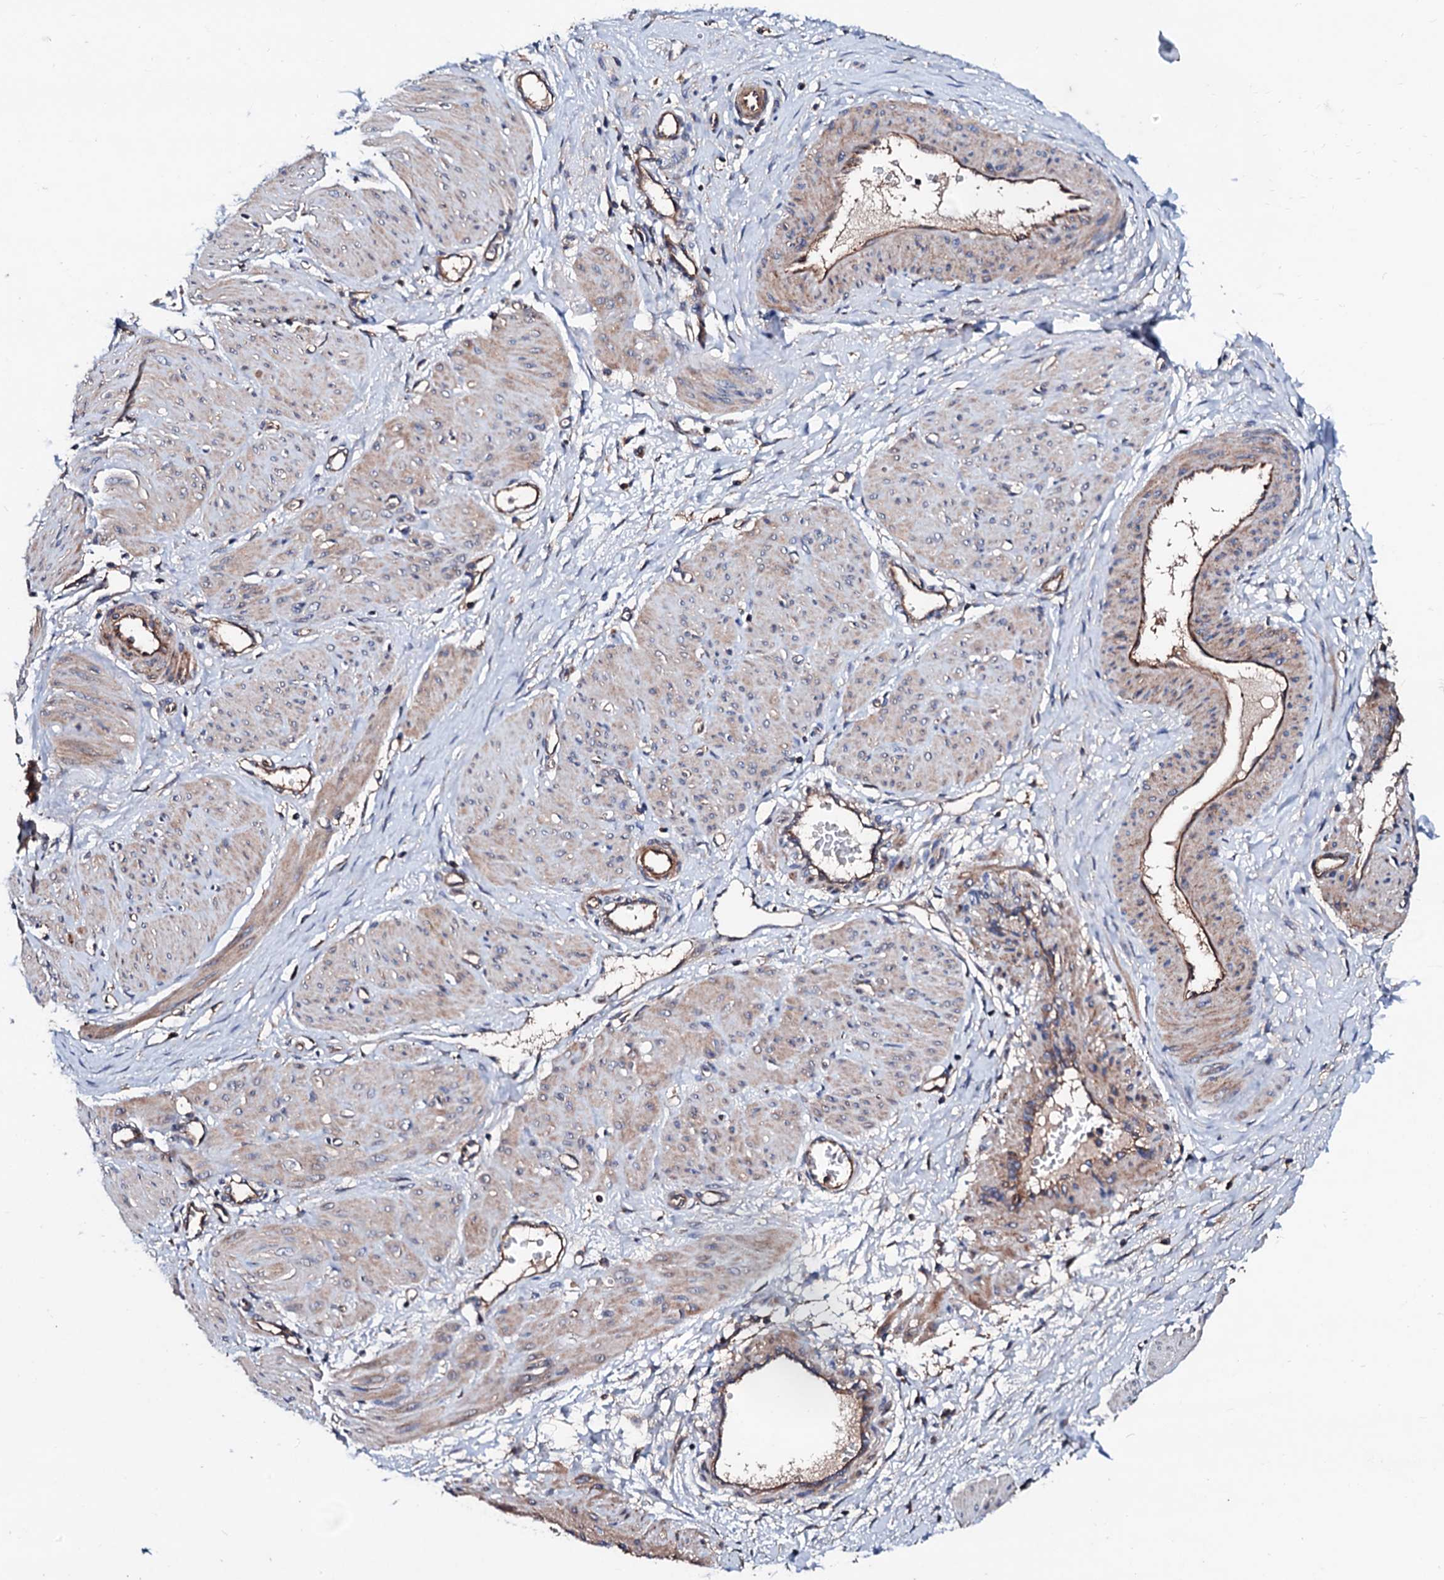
{"staining": {"intensity": "moderate", "quantity": "<25%", "location": "cytoplasmic/membranous"}, "tissue": "smooth muscle", "cell_type": "Smooth muscle cells", "image_type": "normal", "snomed": [{"axis": "morphology", "description": "Normal tissue, NOS"}, {"axis": "topography", "description": "Endometrium"}], "caption": "Benign smooth muscle demonstrates moderate cytoplasmic/membranous positivity in approximately <25% of smooth muscle cells The protein is stained brown, and the nuclei are stained in blue (DAB IHC with brightfield microscopy, high magnification)..", "gene": "TBCEL", "patient": {"sex": "female", "age": 33}}